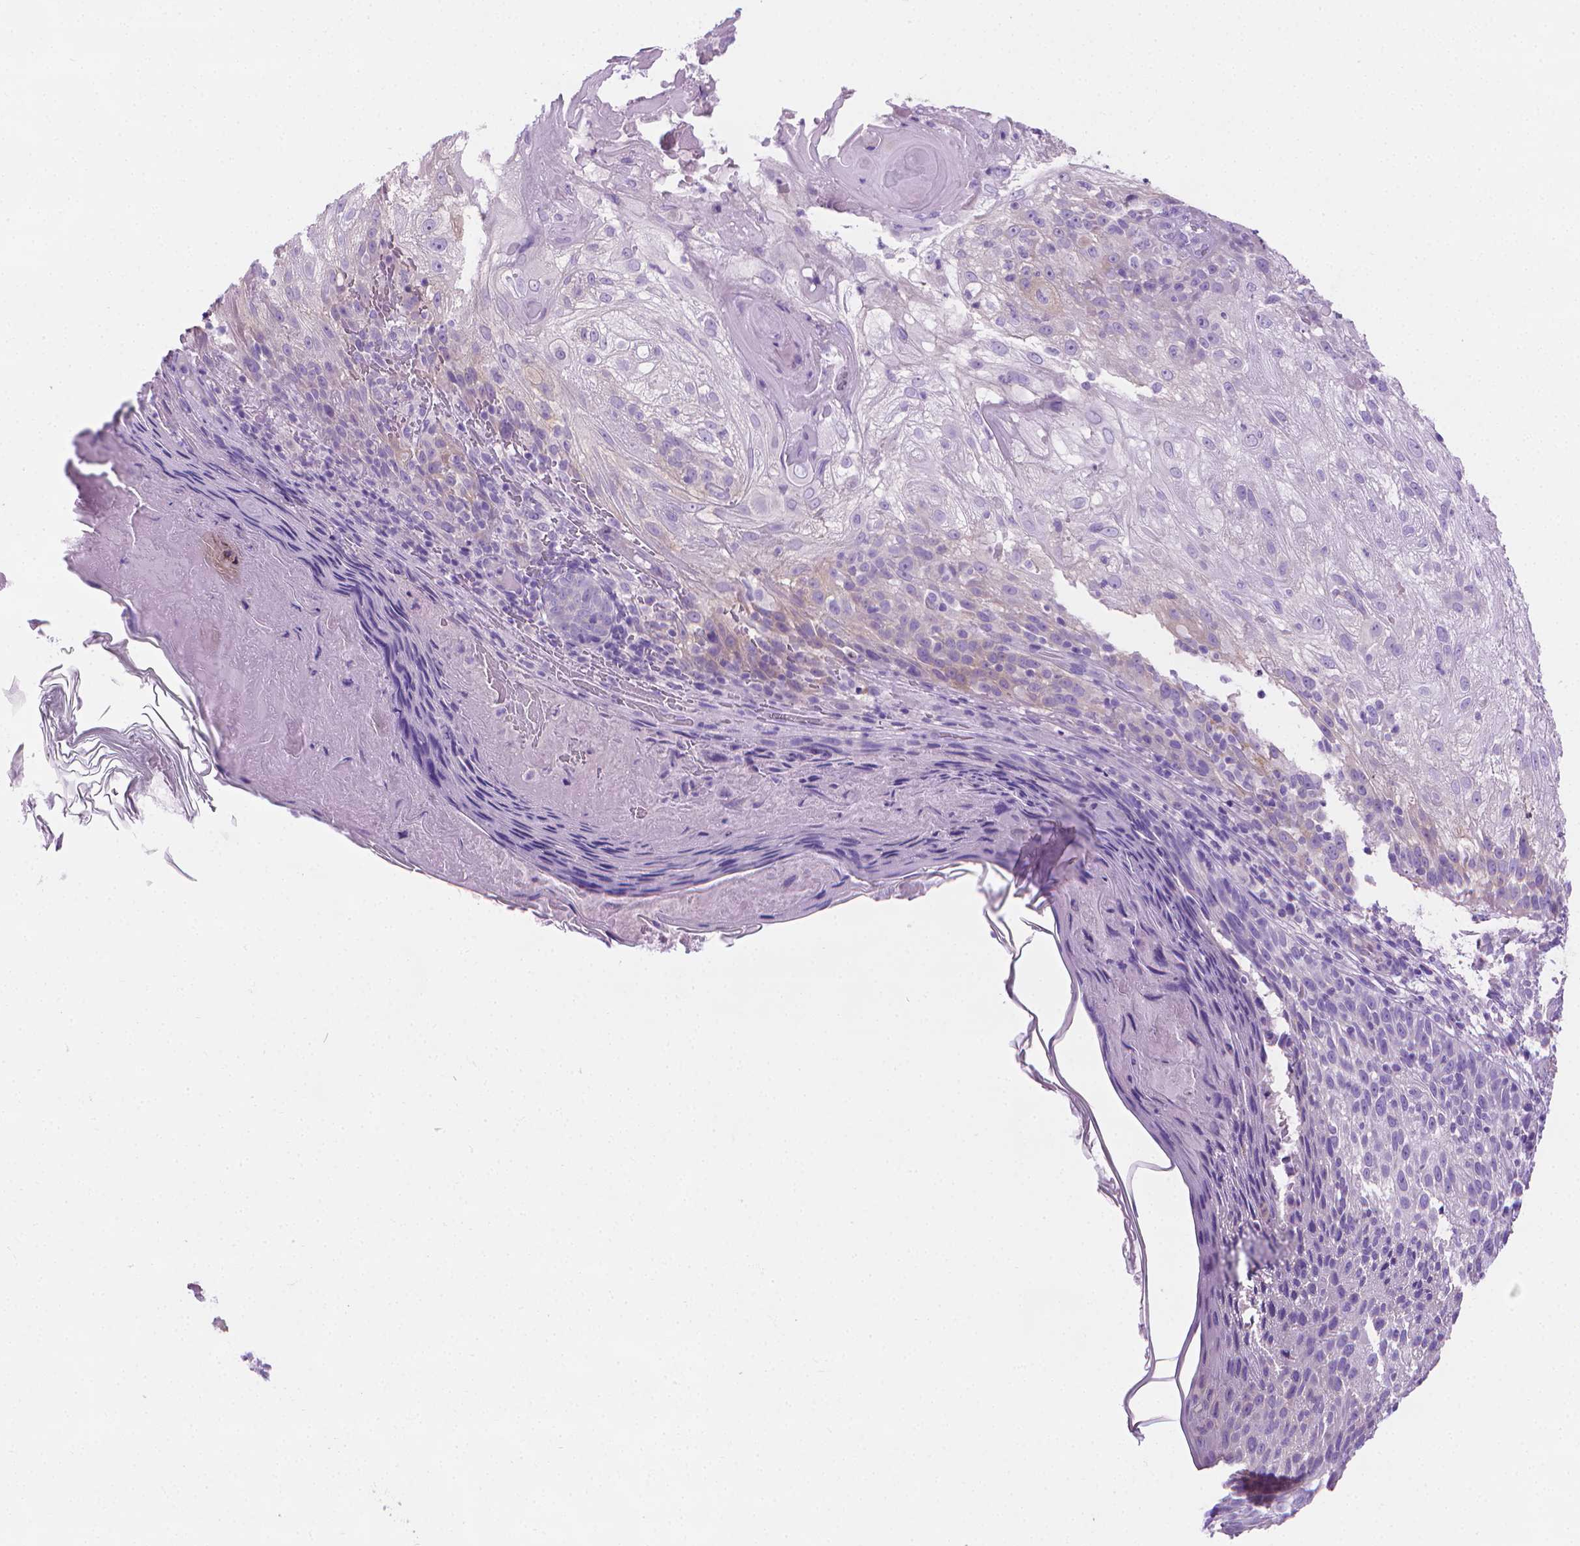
{"staining": {"intensity": "weak", "quantity": "<25%", "location": "cytoplasmic/membranous"}, "tissue": "skin cancer", "cell_type": "Tumor cells", "image_type": "cancer", "snomed": [{"axis": "morphology", "description": "Normal tissue, NOS"}, {"axis": "morphology", "description": "Squamous cell carcinoma, NOS"}, {"axis": "topography", "description": "Skin"}], "caption": "A histopathology image of human skin cancer (squamous cell carcinoma) is negative for staining in tumor cells. (IHC, brightfield microscopy, high magnification).", "gene": "FASN", "patient": {"sex": "female", "age": 83}}